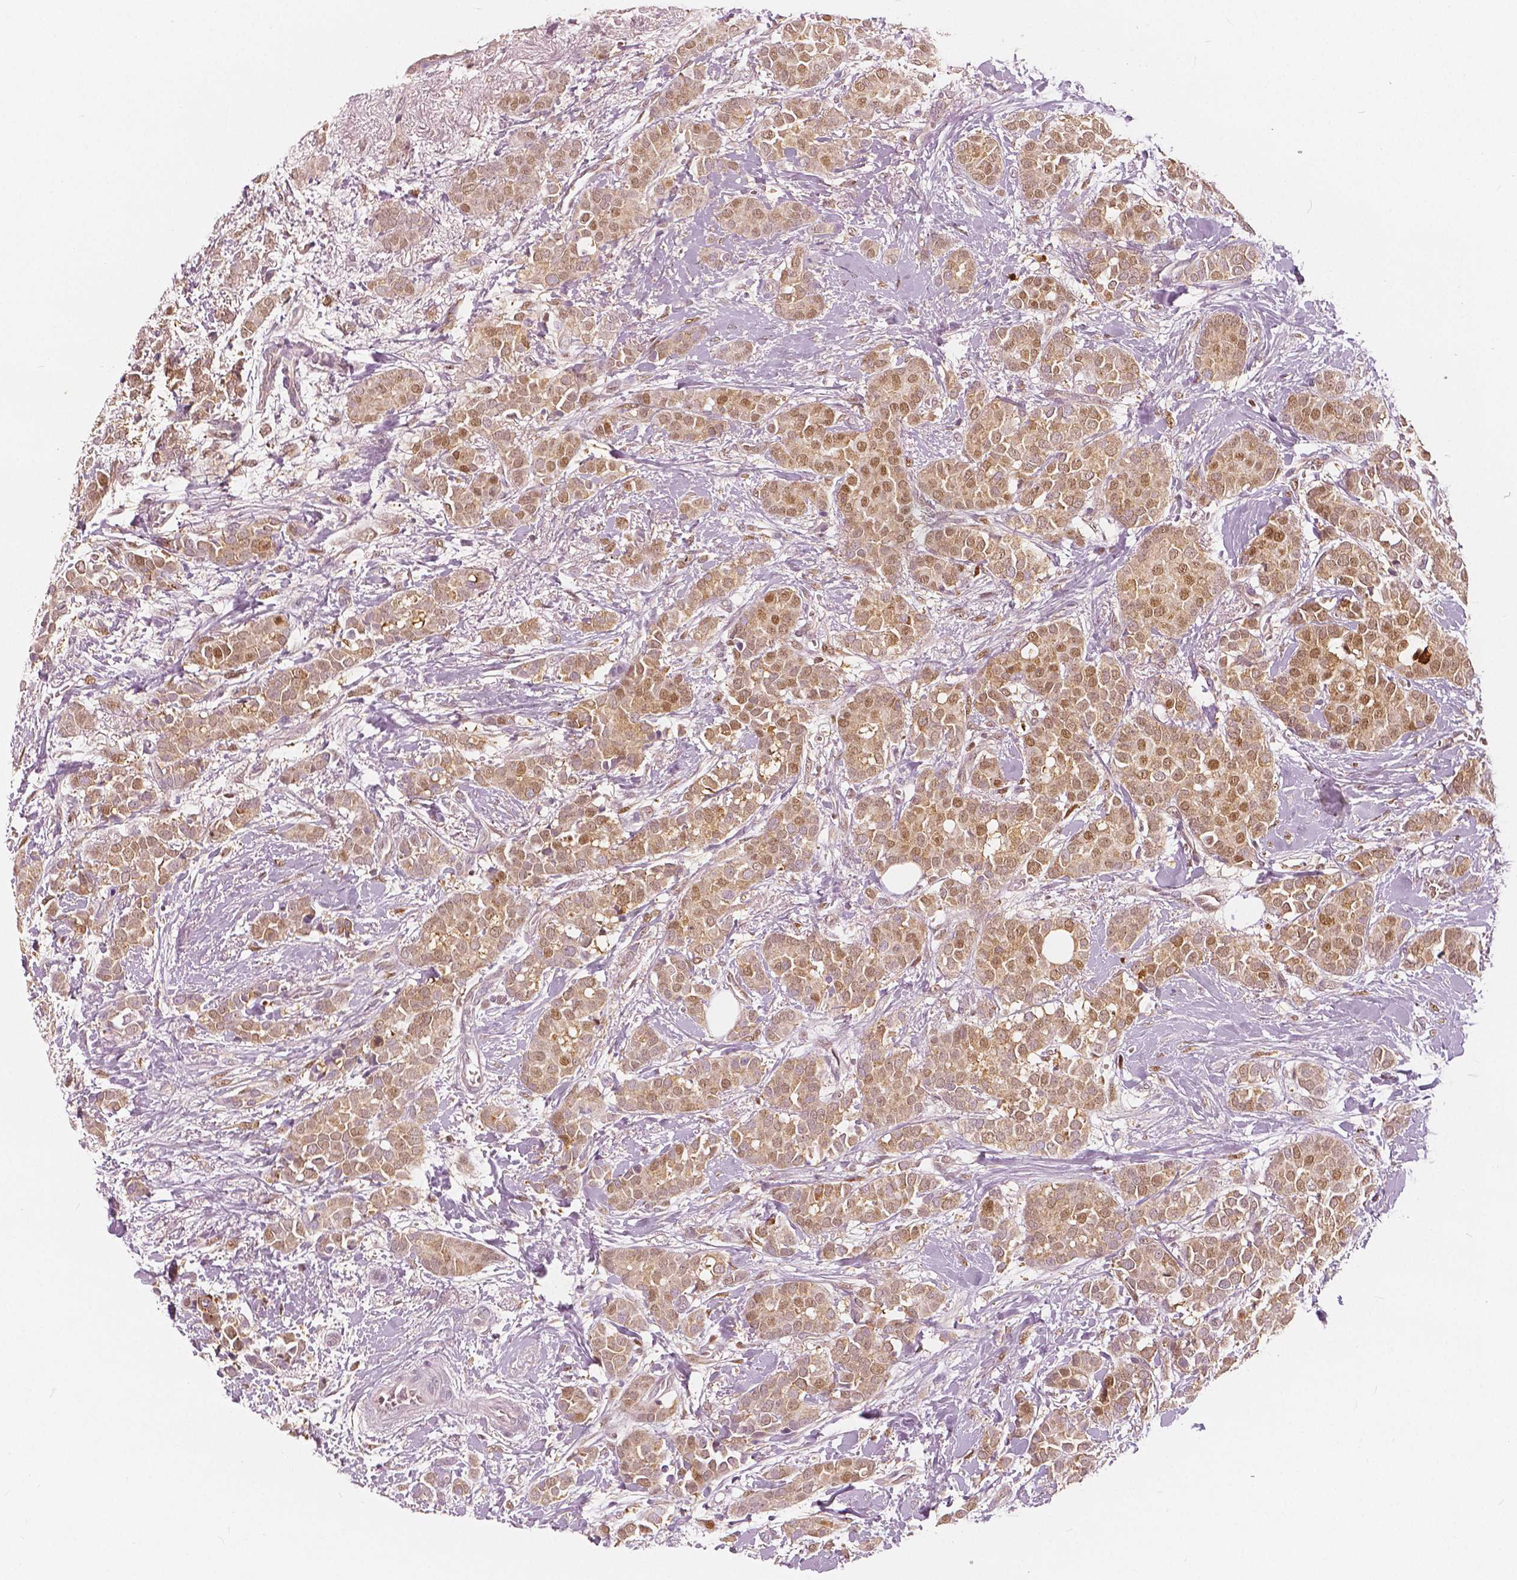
{"staining": {"intensity": "moderate", "quantity": ">75%", "location": "cytoplasmic/membranous,nuclear"}, "tissue": "breast cancer", "cell_type": "Tumor cells", "image_type": "cancer", "snomed": [{"axis": "morphology", "description": "Duct carcinoma"}, {"axis": "topography", "description": "Breast"}], "caption": "Immunohistochemical staining of invasive ductal carcinoma (breast) exhibits medium levels of moderate cytoplasmic/membranous and nuclear expression in approximately >75% of tumor cells.", "gene": "SQSTM1", "patient": {"sex": "female", "age": 79}}